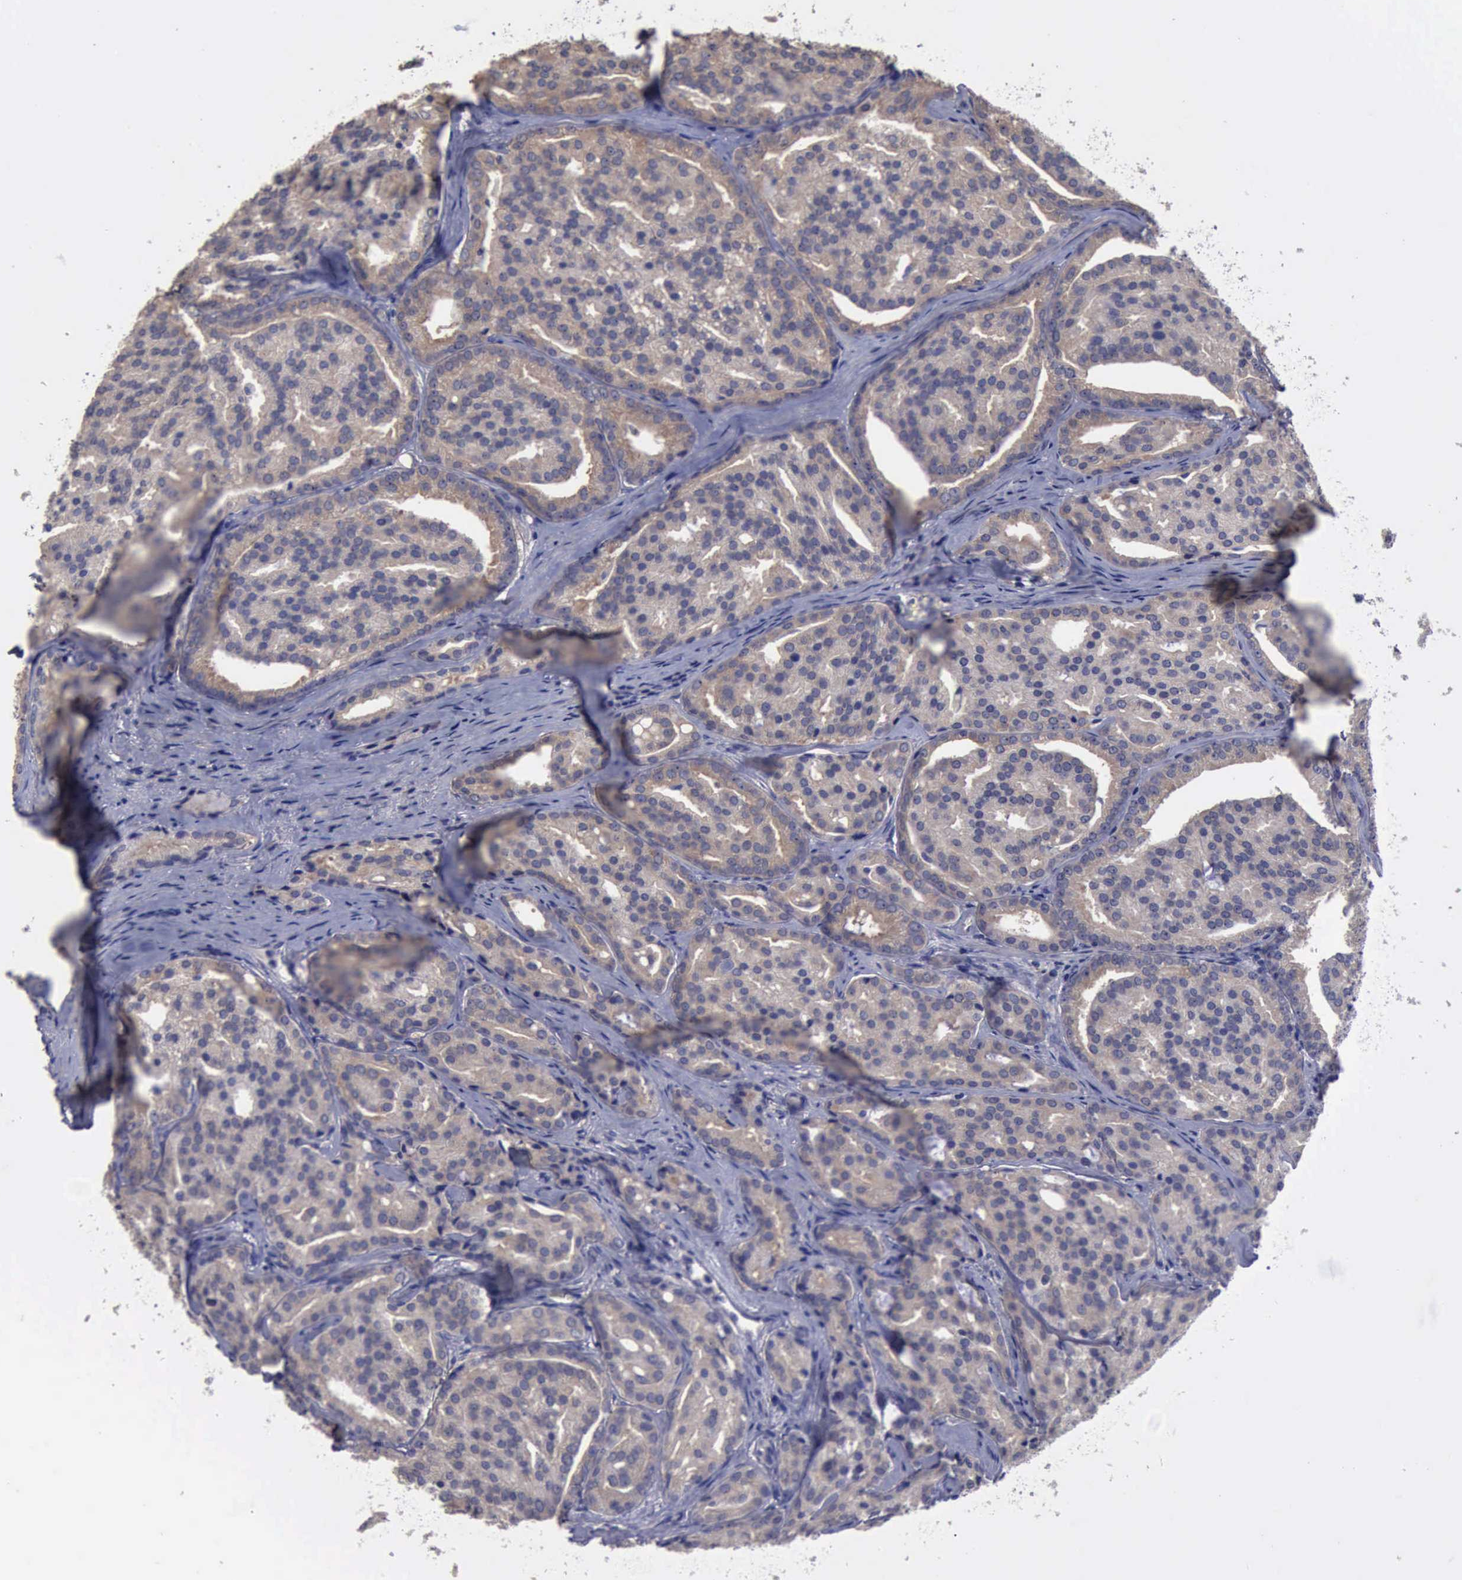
{"staining": {"intensity": "weak", "quantity": "<25%", "location": "cytoplasmic/membranous"}, "tissue": "prostate cancer", "cell_type": "Tumor cells", "image_type": "cancer", "snomed": [{"axis": "morphology", "description": "Adenocarcinoma, High grade"}, {"axis": "topography", "description": "Prostate"}], "caption": "IHC photomicrograph of human prostate cancer stained for a protein (brown), which reveals no staining in tumor cells.", "gene": "PHKA1", "patient": {"sex": "male", "age": 64}}